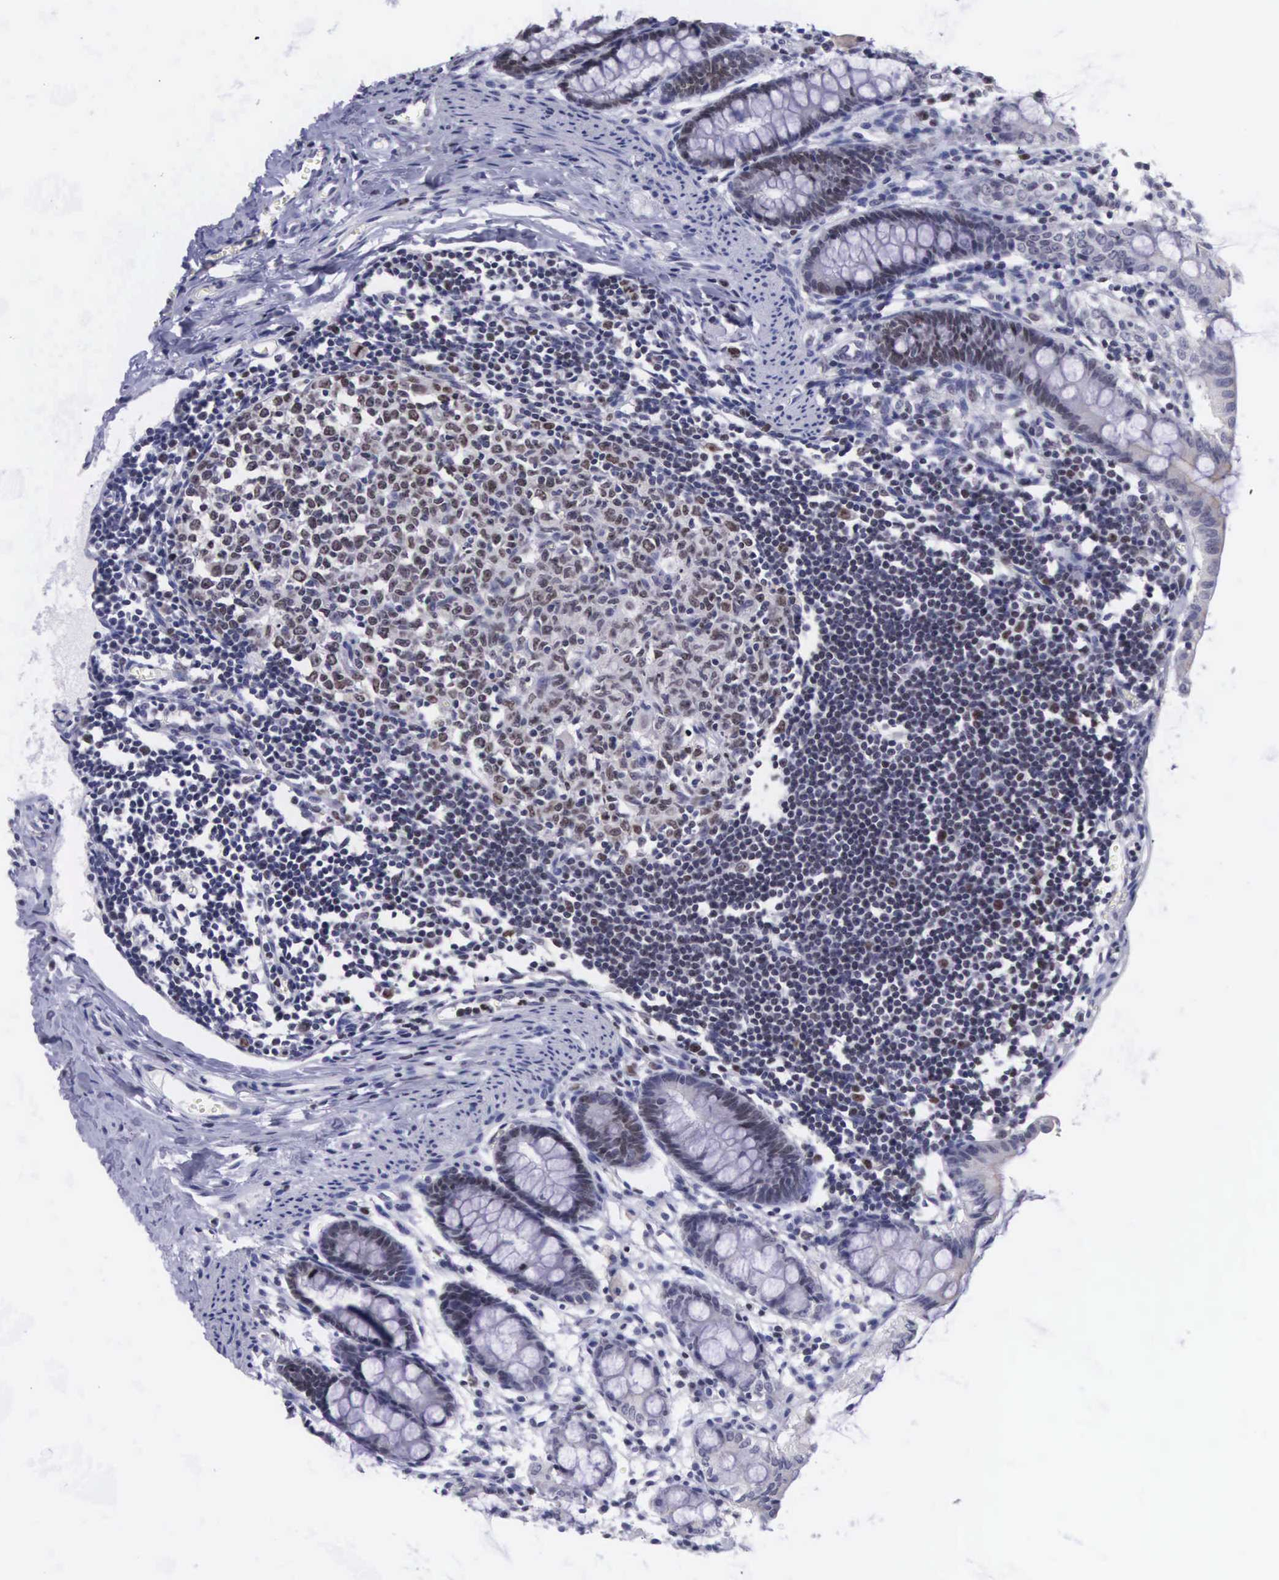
{"staining": {"intensity": "negative", "quantity": "none", "location": "none"}, "tissue": "colon", "cell_type": "Endothelial cells", "image_type": "normal", "snomed": [{"axis": "morphology", "description": "Normal tissue, NOS"}, {"axis": "topography", "description": "Colon"}], "caption": "Endothelial cells show no significant protein expression in normal colon.", "gene": "VRK1", "patient": {"sex": "male", "age": 1}}